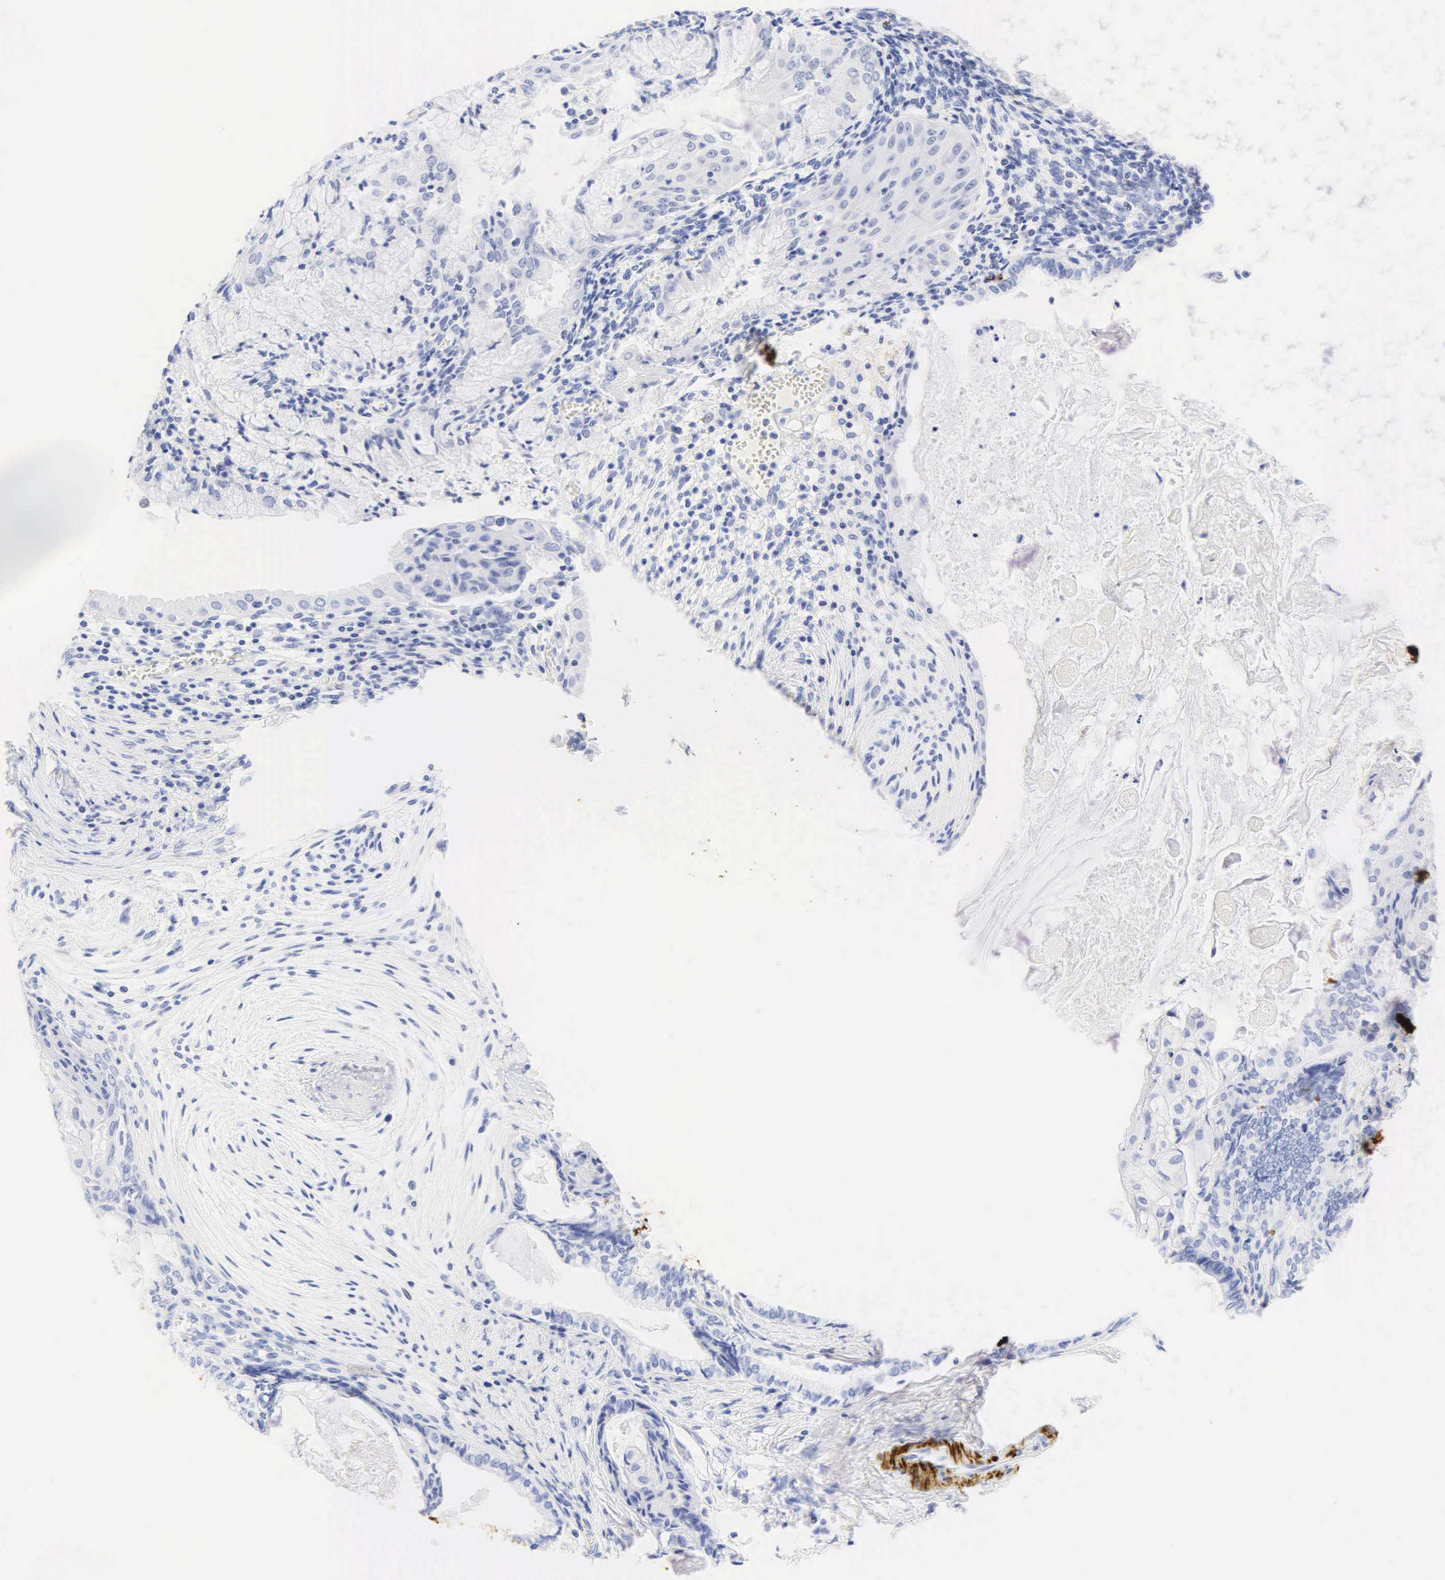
{"staining": {"intensity": "negative", "quantity": "none", "location": "none"}, "tissue": "endometrial cancer", "cell_type": "Tumor cells", "image_type": "cancer", "snomed": [{"axis": "morphology", "description": "Adenocarcinoma, NOS"}, {"axis": "topography", "description": "Endometrium"}], "caption": "Immunohistochemistry (IHC) micrograph of human endometrial cancer stained for a protein (brown), which displays no expression in tumor cells. (Stains: DAB immunohistochemistry with hematoxylin counter stain, Microscopy: brightfield microscopy at high magnification).", "gene": "DES", "patient": {"sex": "female", "age": 79}}